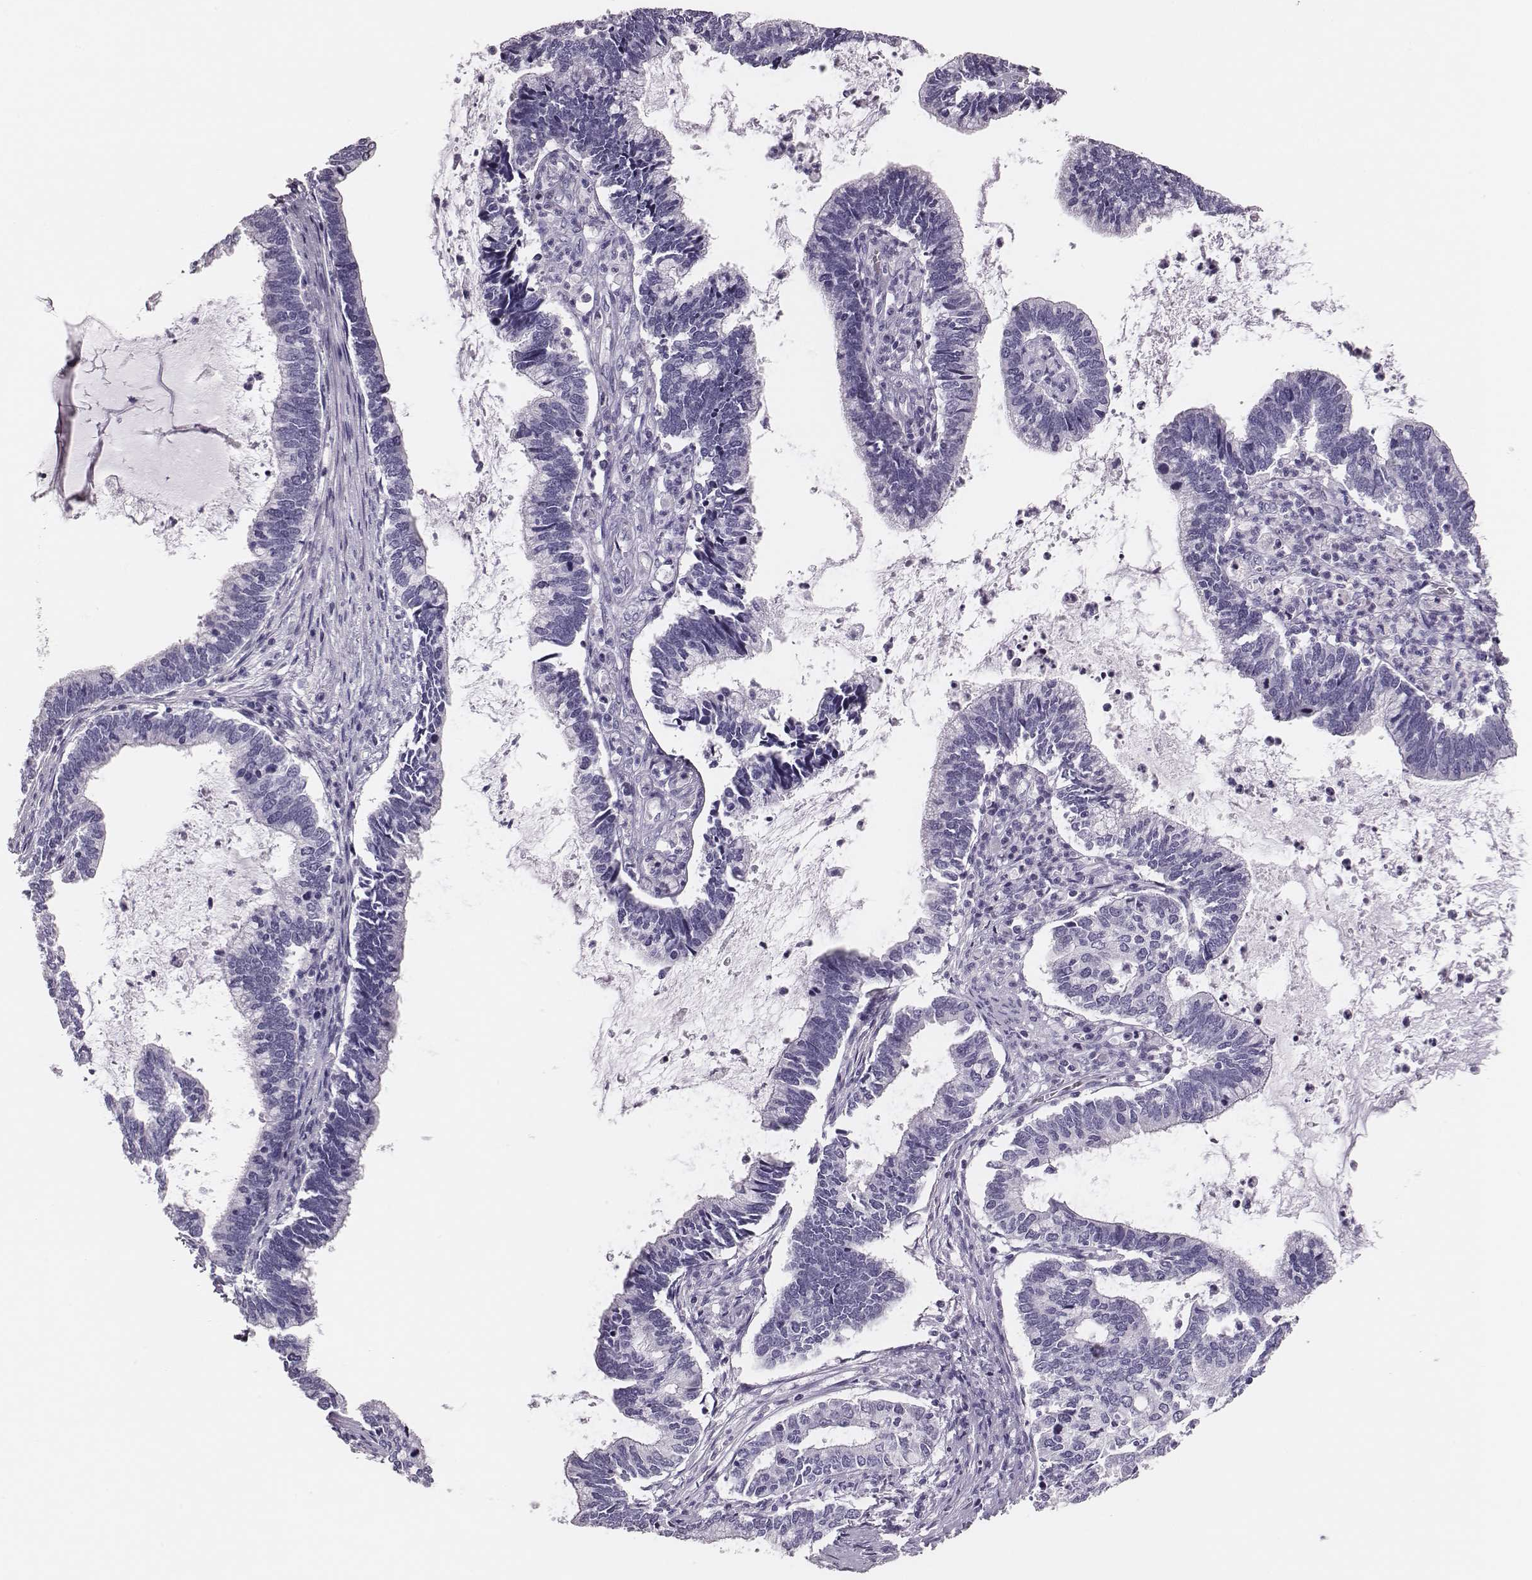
{"staining": {"intensity": "negative", "quantity": "none", "location": "none"}, "tissue": "cervical cancer", "cell_type": "Tumor cells", "image_type": "cancer", "snomed": [{"axis": "morphology", "description": "Adenocarcinoma, NOS"}, {"axis": "topography", "description": "Cervix"}], "caption": "This is a photomicrograph of immunohistochemistry staining of cervical cancer, which shows no expression in tumor cells.", "gene": "H1-6", "patient": {"sex": "female", "age": 42}}